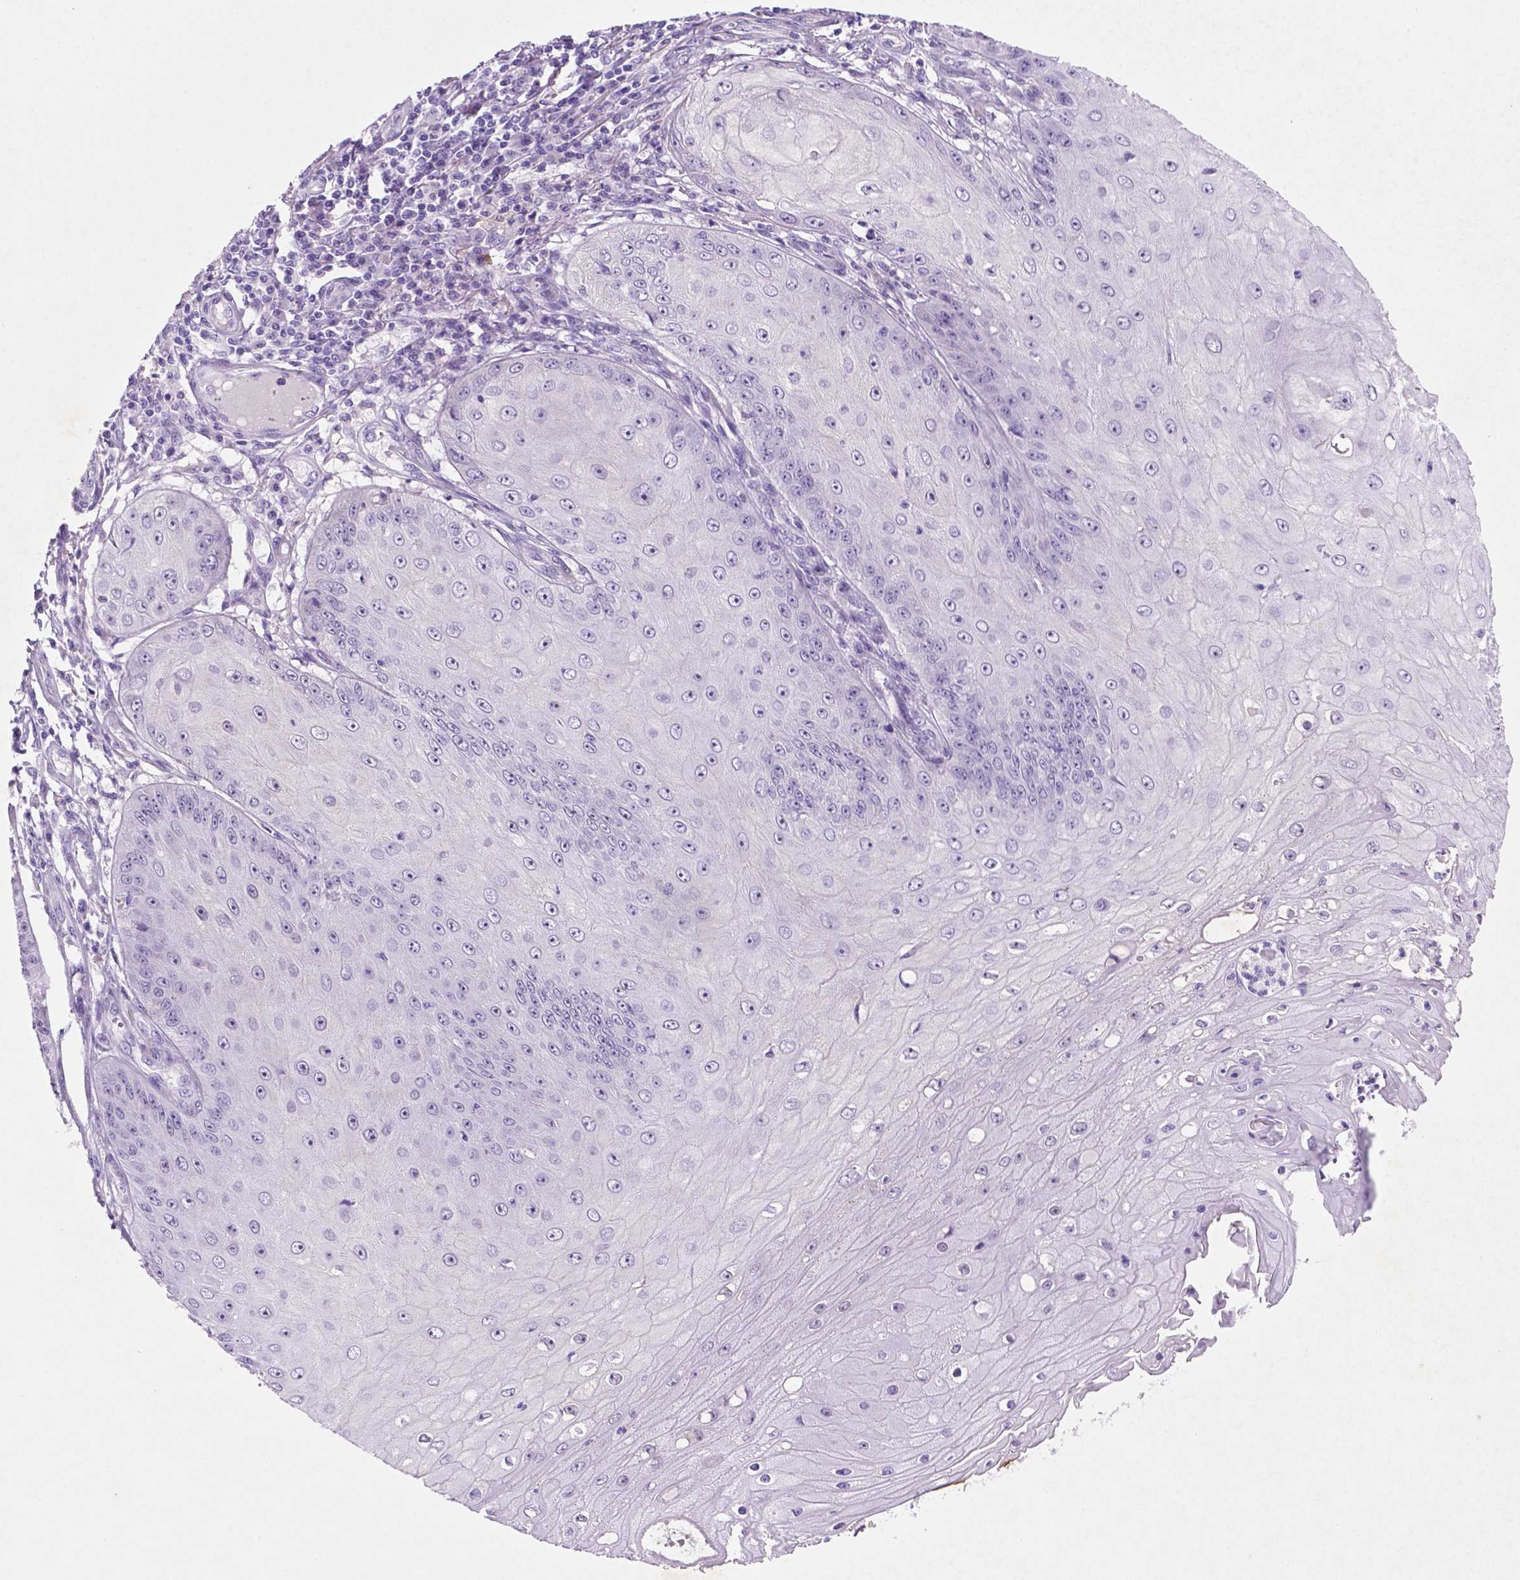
{"staining": {"intensity": "negative", "quantity": "none", "location": "none"}, "tissue": "skin cancer", "cell_type": "Tumor cells", "image_type": "cancer", "snomed": [{"axis": "morphology", "description": "Squamous cell carcinoma, NOS"}, {"axis": "topography", "description": "Skin"}], "caption": "Histopathology image shows no protein expression in tumor cells of skin squamous cell carcinoma tissue.", "gene": "C18orf21", "patient": {"sex": "male", "age": 70}}